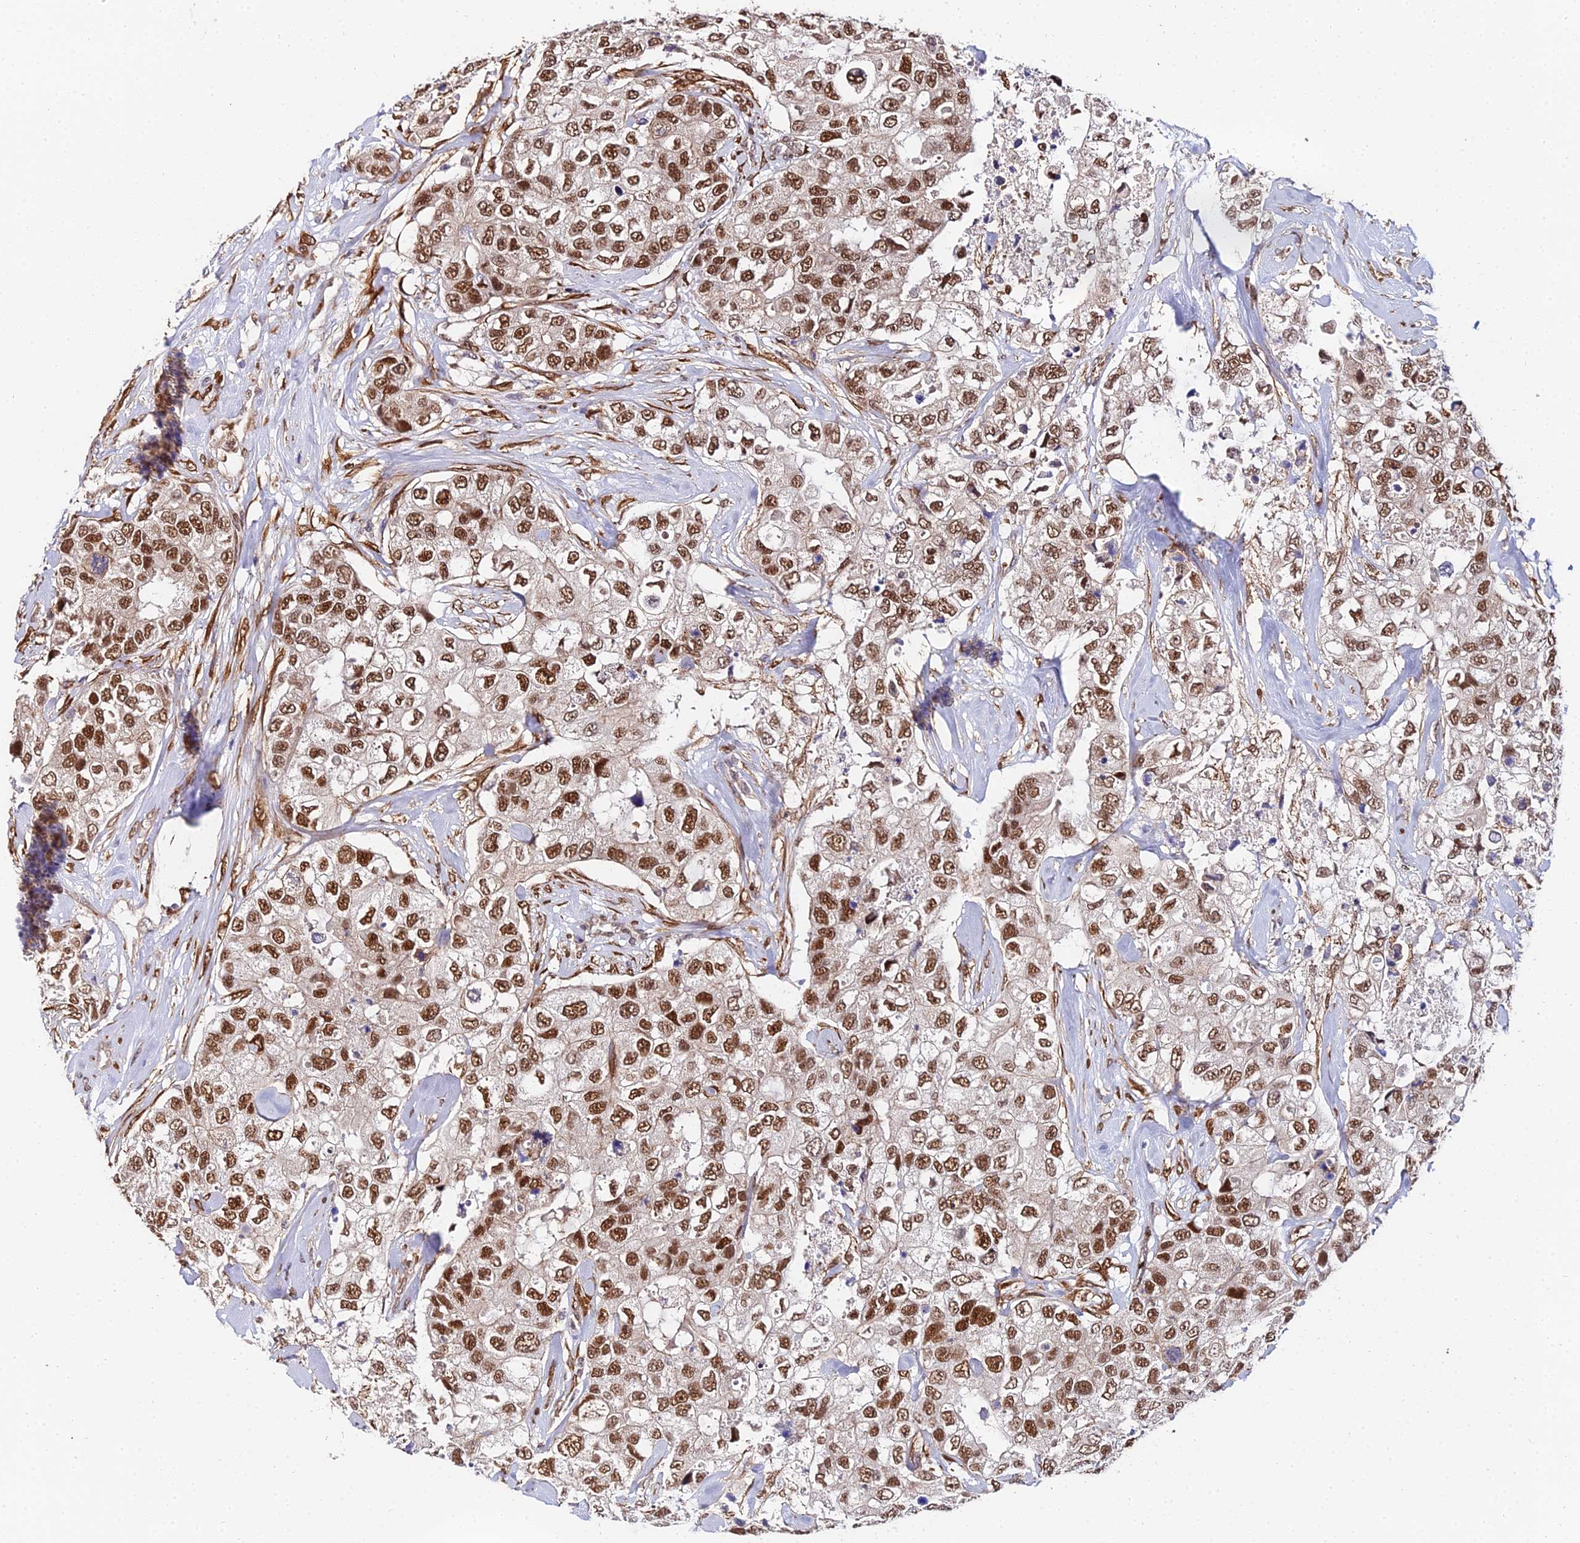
{"staining": {"intensity": "strong", "quantity": ">75%", "location": "nuclear"}, "tissue": "breast cancer", "cell_type": "Tumor cells", "image_type": "cancer", "snomed": [{"axis": "morphology", "description": "Duct carcinoma"}, {"axis": "topography", "description": "Breast"}], "caption": "Strong nuclear expression for a protein is identified in approximately >75% of tumor cells of intraductal carcinoma (breast) using immunohistochemistry.", "gene": "BCL9", "patient": {"sex": "female", "age": 62}}